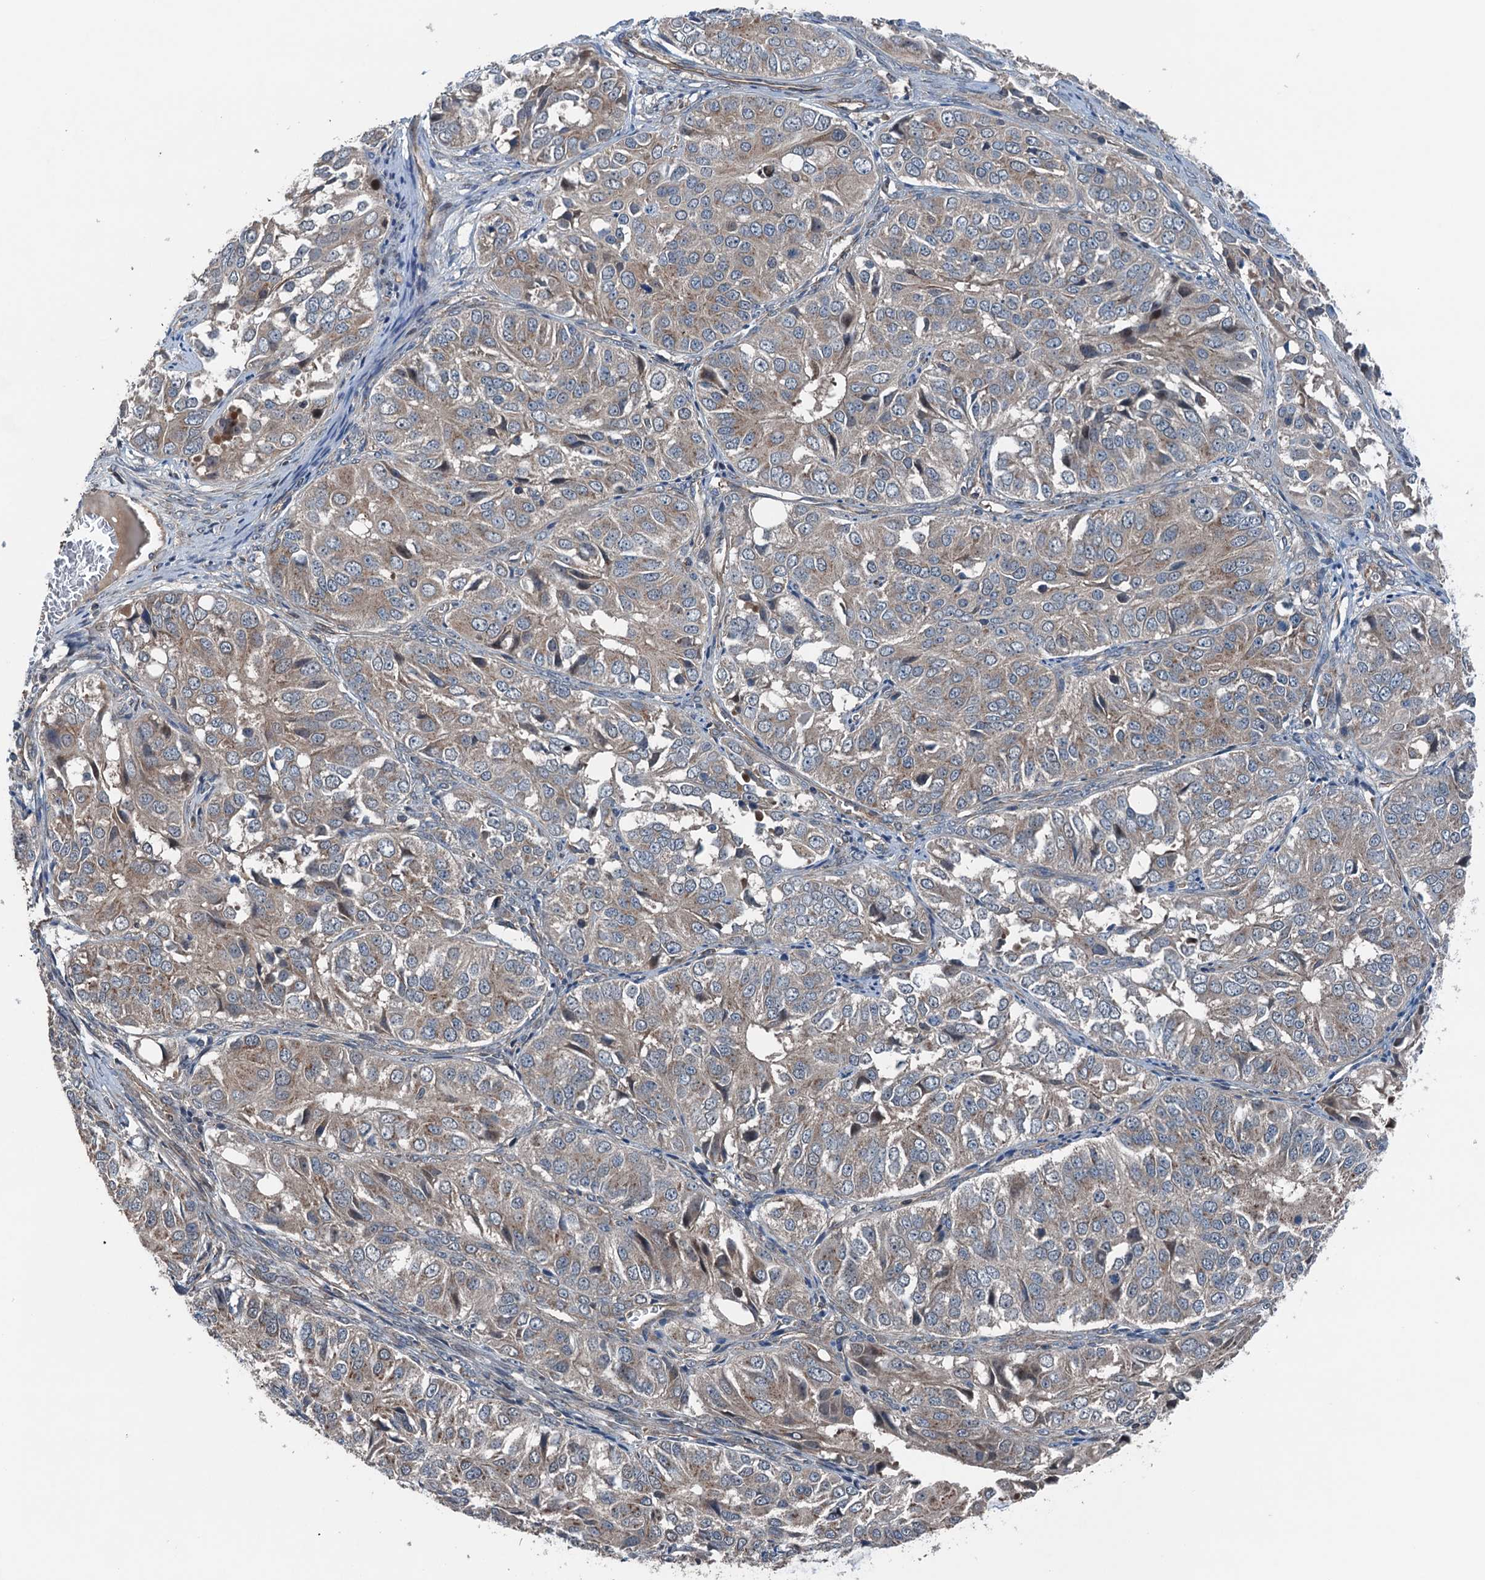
{"staining": {"intensity": "weak", "quantity": ">75%", "location": "cytoplasmic/membranous"}, "tissue": "ovarian cancer", "cell_type": "Tumor cells", "image_type": "cancer", "snomed": [{"axis": "morphology", "description": "Carcinoma, endometroid"}, {"axis": "topography", "description": "Ovary"}], "caption": "Immunohistochemical staining of endometroid carcinoma (ovarian) shows low levels of weak cytoplasmic/membranous protein positivity in about >75% of tumor cells.", "gene": "TRAPPC8", "patient": {"sex": "female", "age": 51}}